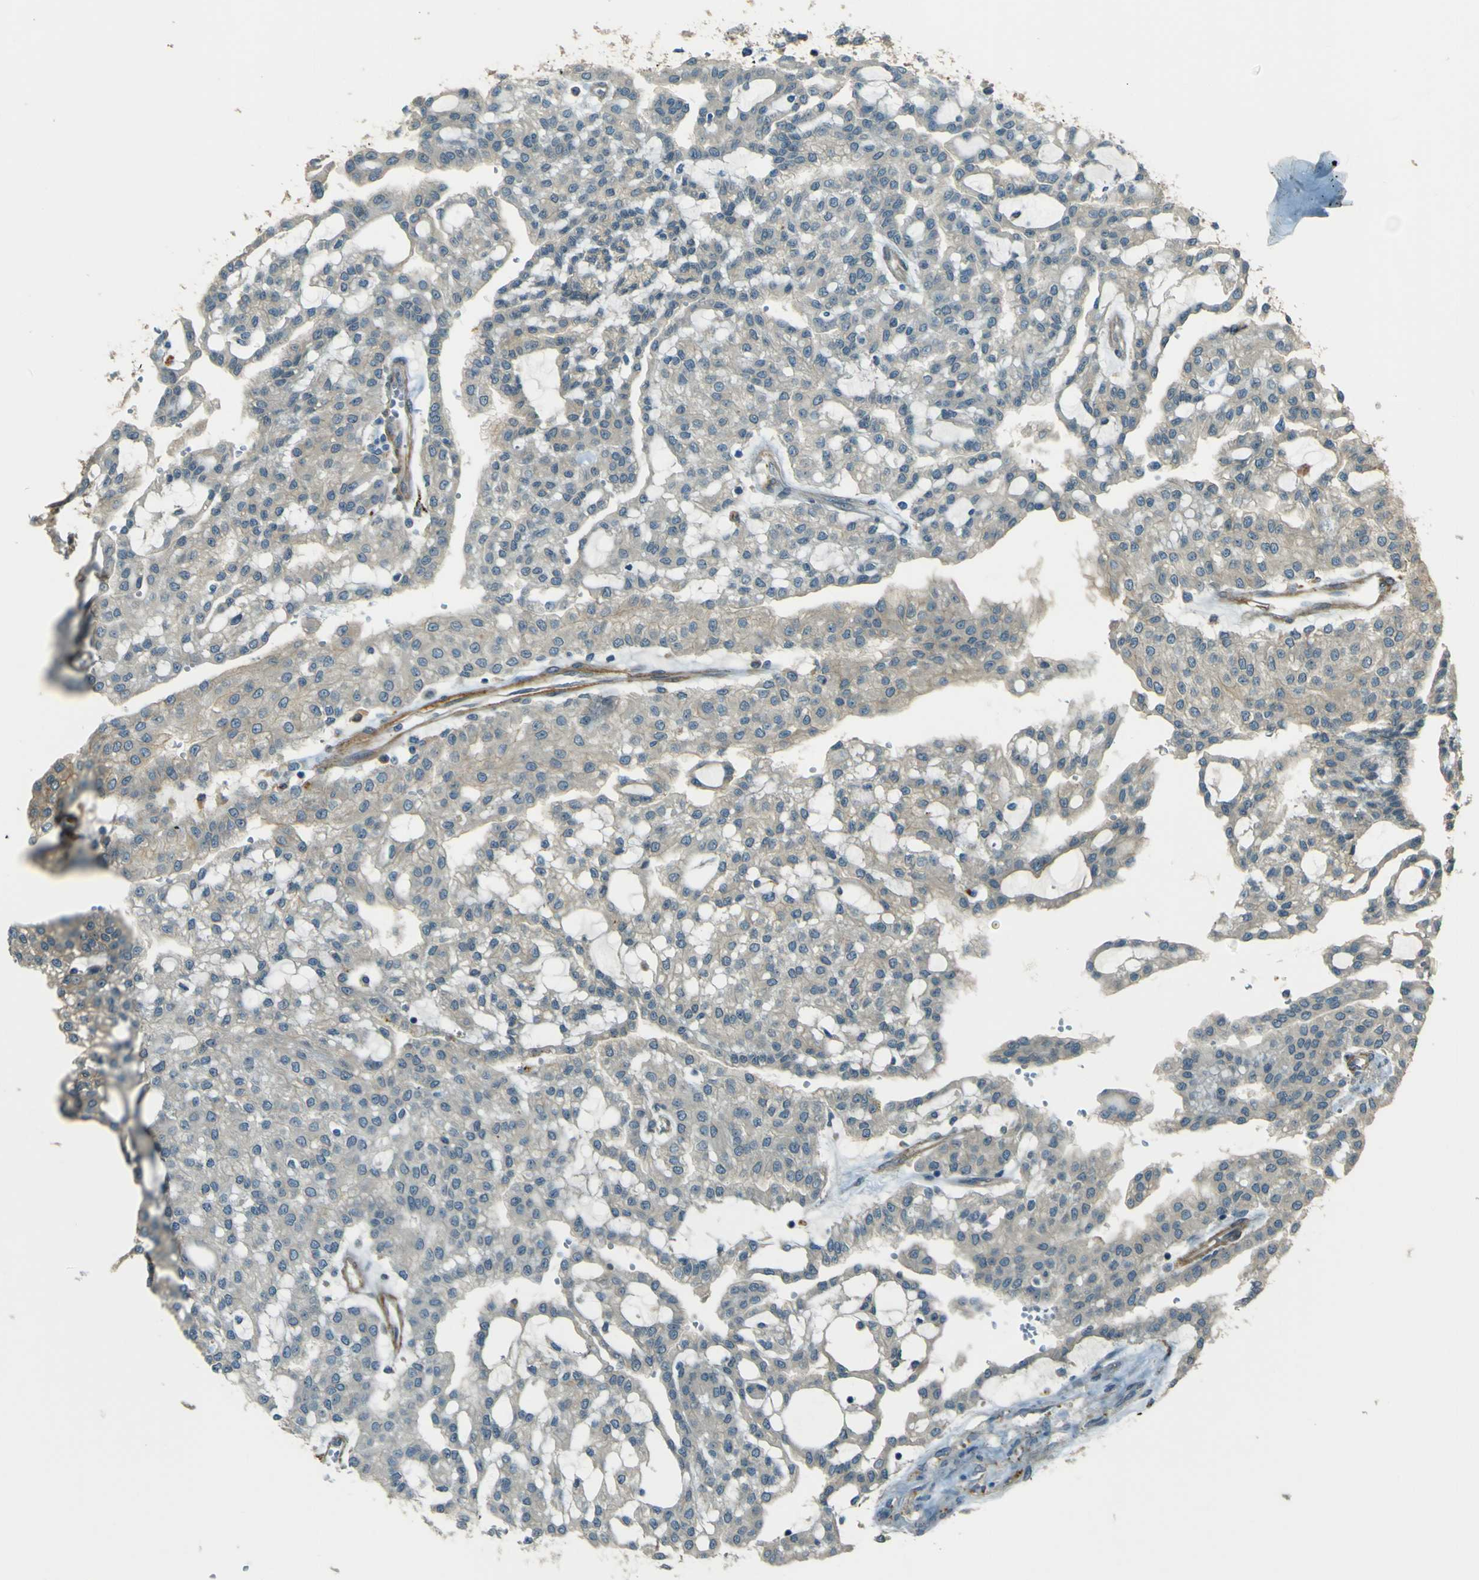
{"staining": {"intensity": "negative", "quantity": "none", "location": "none"}, "tissue": "renal cancer", "cell_type": "Tumor cells", "image_type": "cancer", "snomed": [{"axis": "morphology", "description": "Adenocarcinoma, NOS"}, {"axis": "topography", "description": "Kidney"}], "caption": "The micrograph demonstrates no significant positivity in tumor cells of renal cancer (adenocarcinoma).", "gene": "NEXN", "patient": {"sex": "male", "age": 63}}